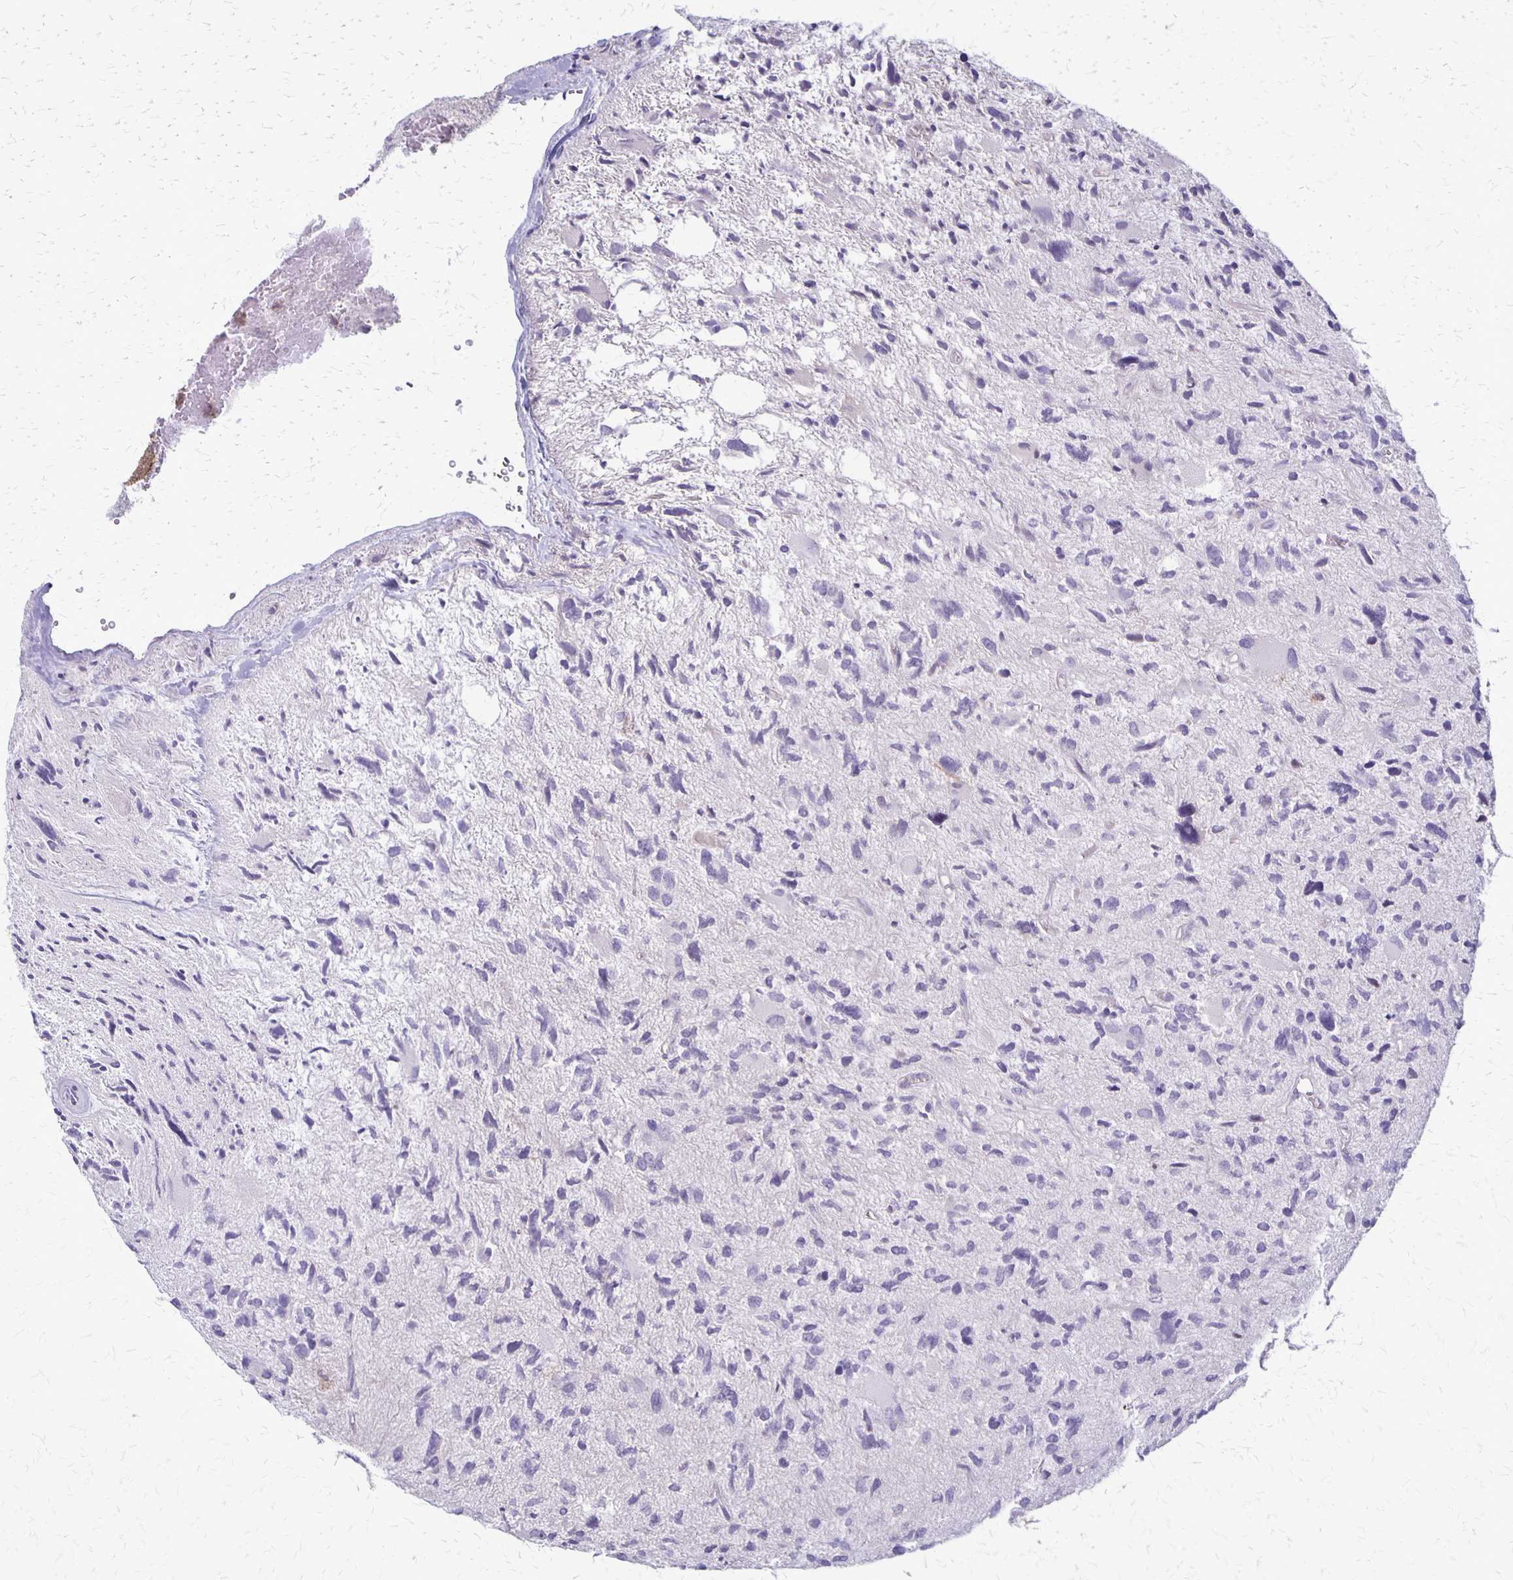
{"staining": {"intensity": "negative", "quantity": "none", "location": "none"}, "tissue": "glioma", "cell_type": "Tumor cells", "image_type": "cancer", "snomed": [{"axis": "morphology", "description": "Glioma, malignant, High grade"}, {"axis": "topography", "description": "Brain"}], "caption": "Tumor cells are negative for protein expression in human glioma.", "gene": "SEPTIN5", "patient": {"sex": "female", "age": 11}}